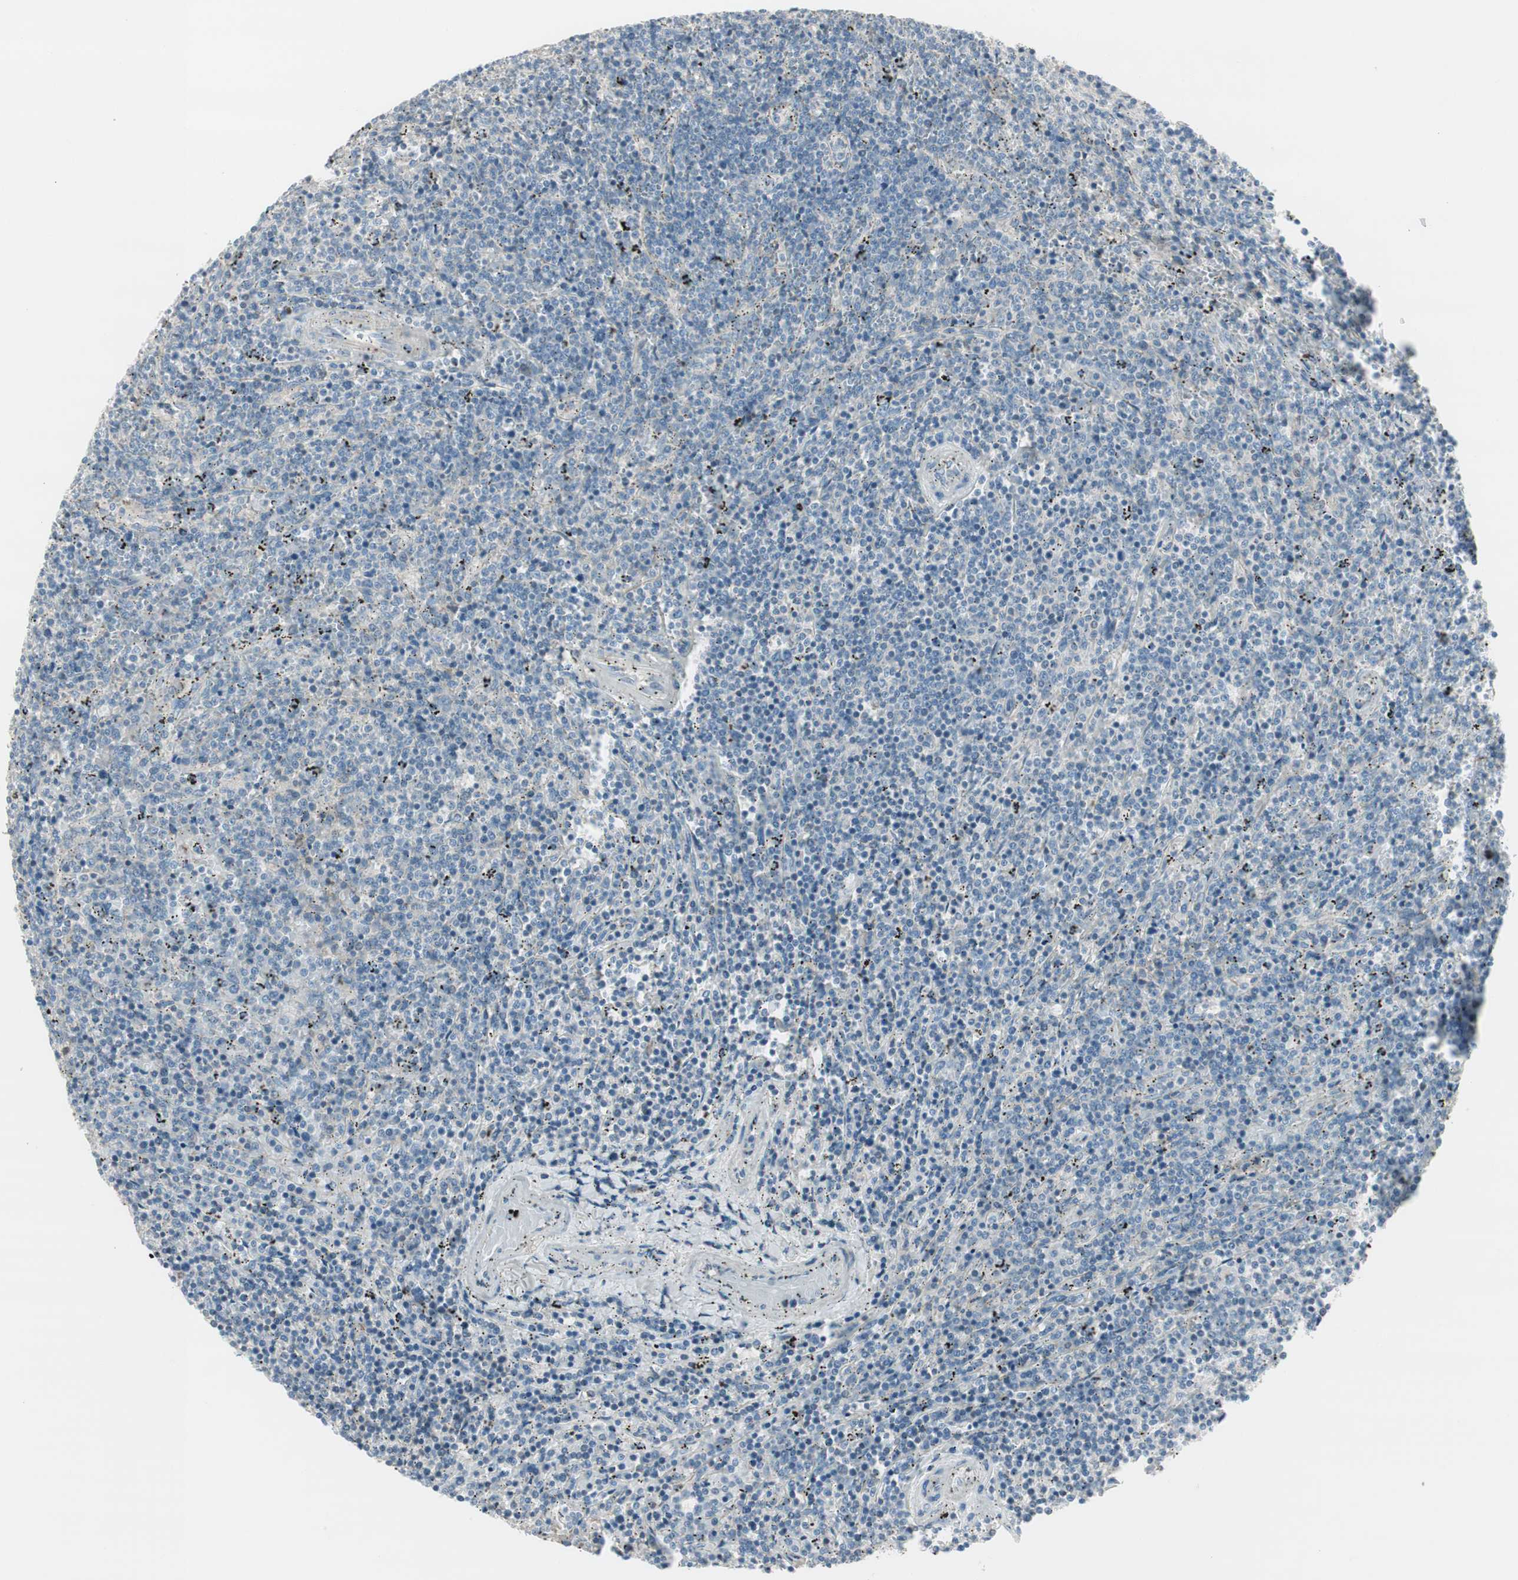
{"staining": {"intensity": "negative", "quantity": "none", "location": "none"}, "tissue": "lymphoma", "cell_type": "Tumor cells", "image_type": "cancer", "snomed": [{"axis": "morphology", "description": "Malignant lymphoma, non-Hodgkin's type, Low grade"}, {"axis": "topography", "description": "Spleen"}], "caption": "High power microscopy image of an IHC micrograph of malignant lymphoma, non-Hodgkin's type (low-grade), revealing no significant positivity in tumor cells.", "gene": "EVA1A", "patient": {"sex": "female", "age": 50}}